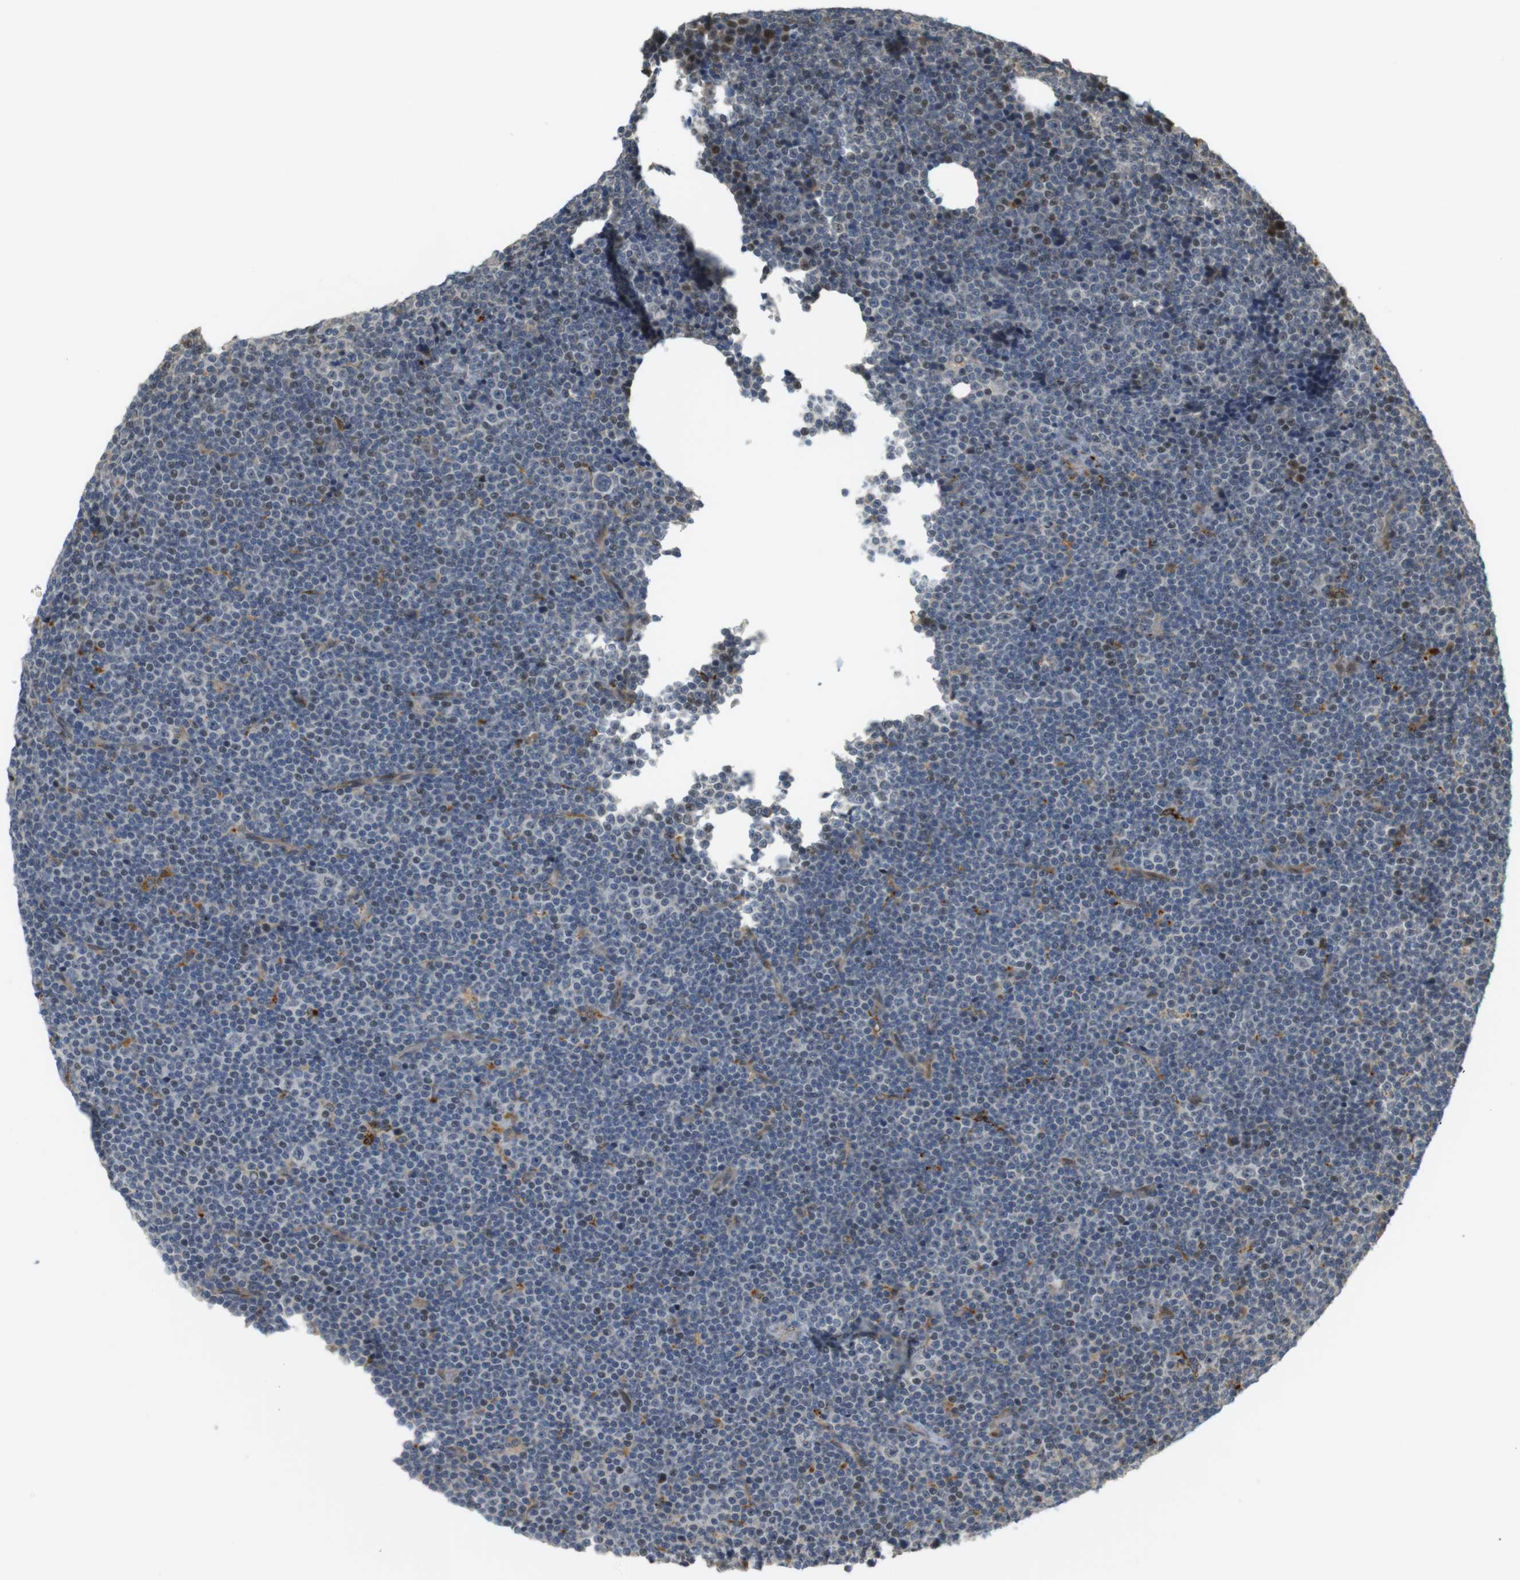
{"staining": {"intensity": "negative", "quantity": "none", "location": "none"}, "tissue": "lymphoma", "cell_type": "Tumor cells", "image_type": "cancer", "snomed": [{"axis": "morphology", "description": "Malignant lymphoma, non-Hodgkin's type, Low grade"}, {"axis": "topography", "description": "Lymph node"}], "caption": "The image displays no significant positivity in tumor cells of lymphoma.", "gene": "TSPAN9", "patient": {"sex": "female", "age": 67}}